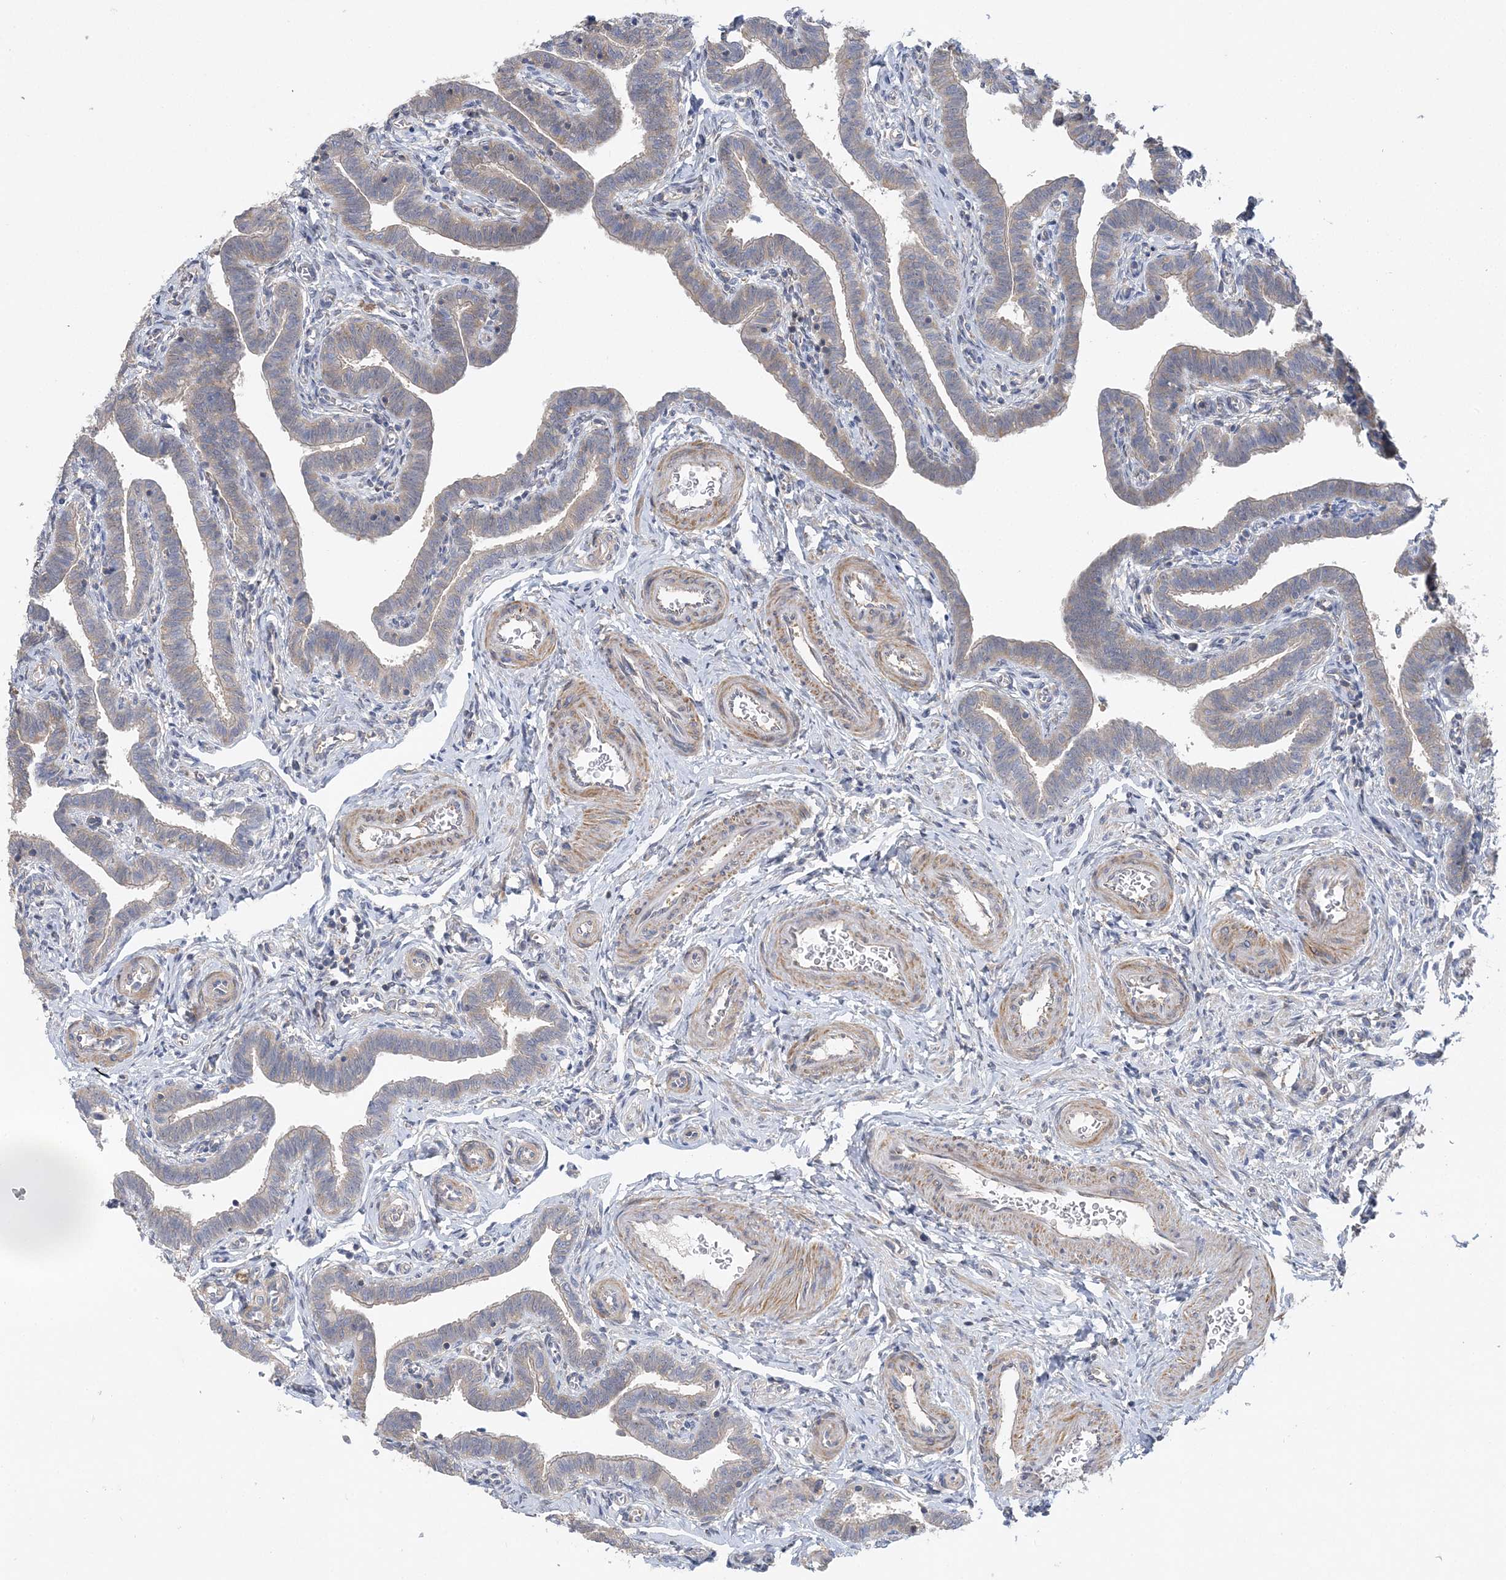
{"staining": {"intensity": "moderate", "quantity": "25%-75%", "location": "cytoplasmic/membranous"}, "tissue": "fallopian tube", "cell_type": "Glandular cells", "image_type": "normal", "snomed": [{"axis": "morphology", "description": "Normal tissue, NOS"}, {"axis": "topography", "description": "Fallopian tube"}], "caption": "A high-resolution micrograph shows IHC staining of benign fallopian tube, which exhibits moderate cytoplasmic/membranous staining in approximately 25%-75% of glandular cells.", "gene": "MAP4K5", "patient": {"sex": "female", "age": 36}}